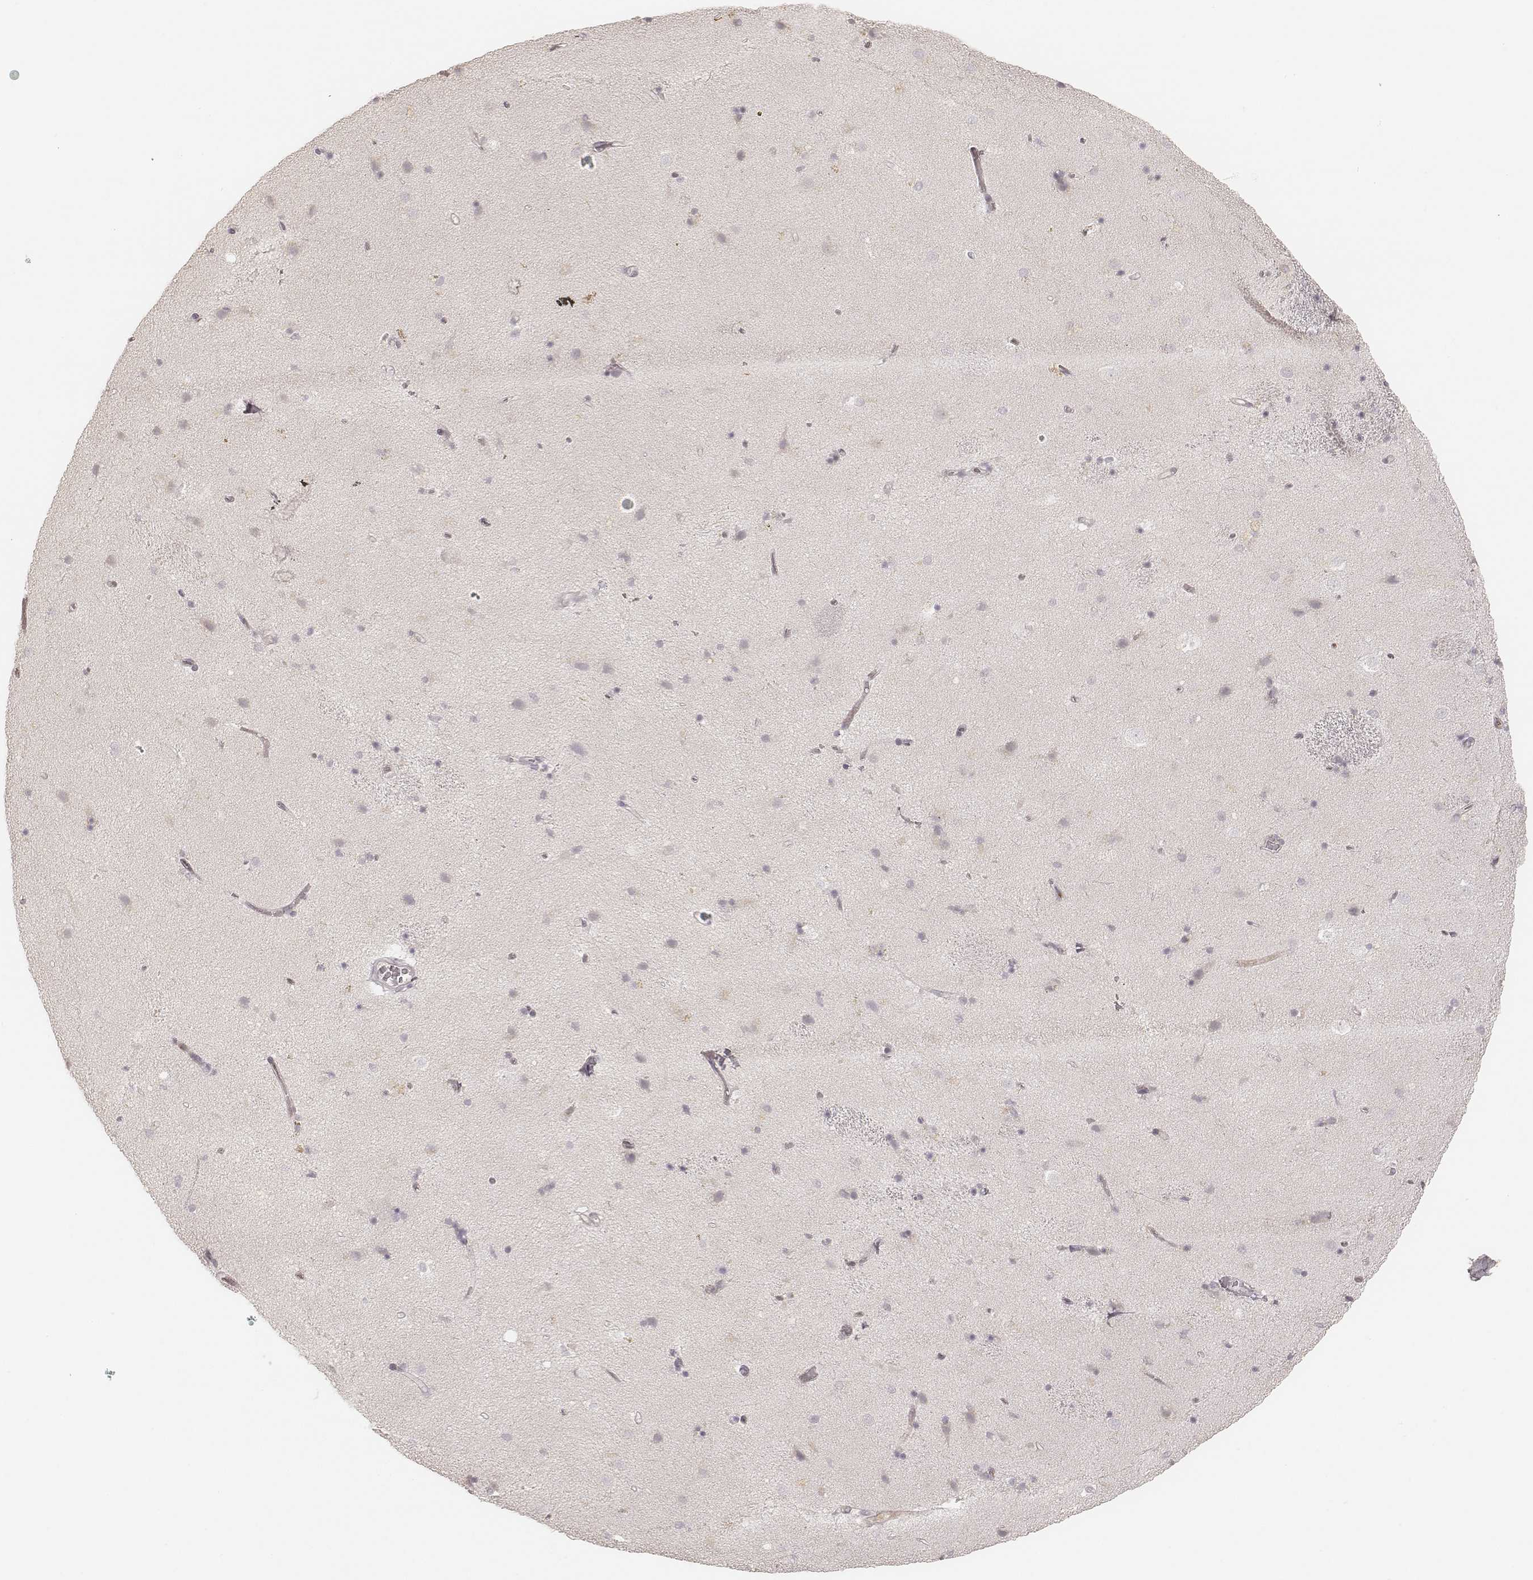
{"staining": {"intensity": "negative", "quantity": "none", "location": "none"}, "tissue": "caudate", "cell_type": "Glial cells", "image_type": "normal", "snomed": [{"axis": "morphology", "description": "Normal tissue, NOS"}, {"axis": "topography", "description": "Lateral ventricle wall"}], "caption": "DAB (3,3'-diaminobenzidine) immunohistochemical staining of normal caudate reveals no significant positivity in glial cells.", "gene": "GORASP2", "patient": {"sex": "female", "age": 71}}